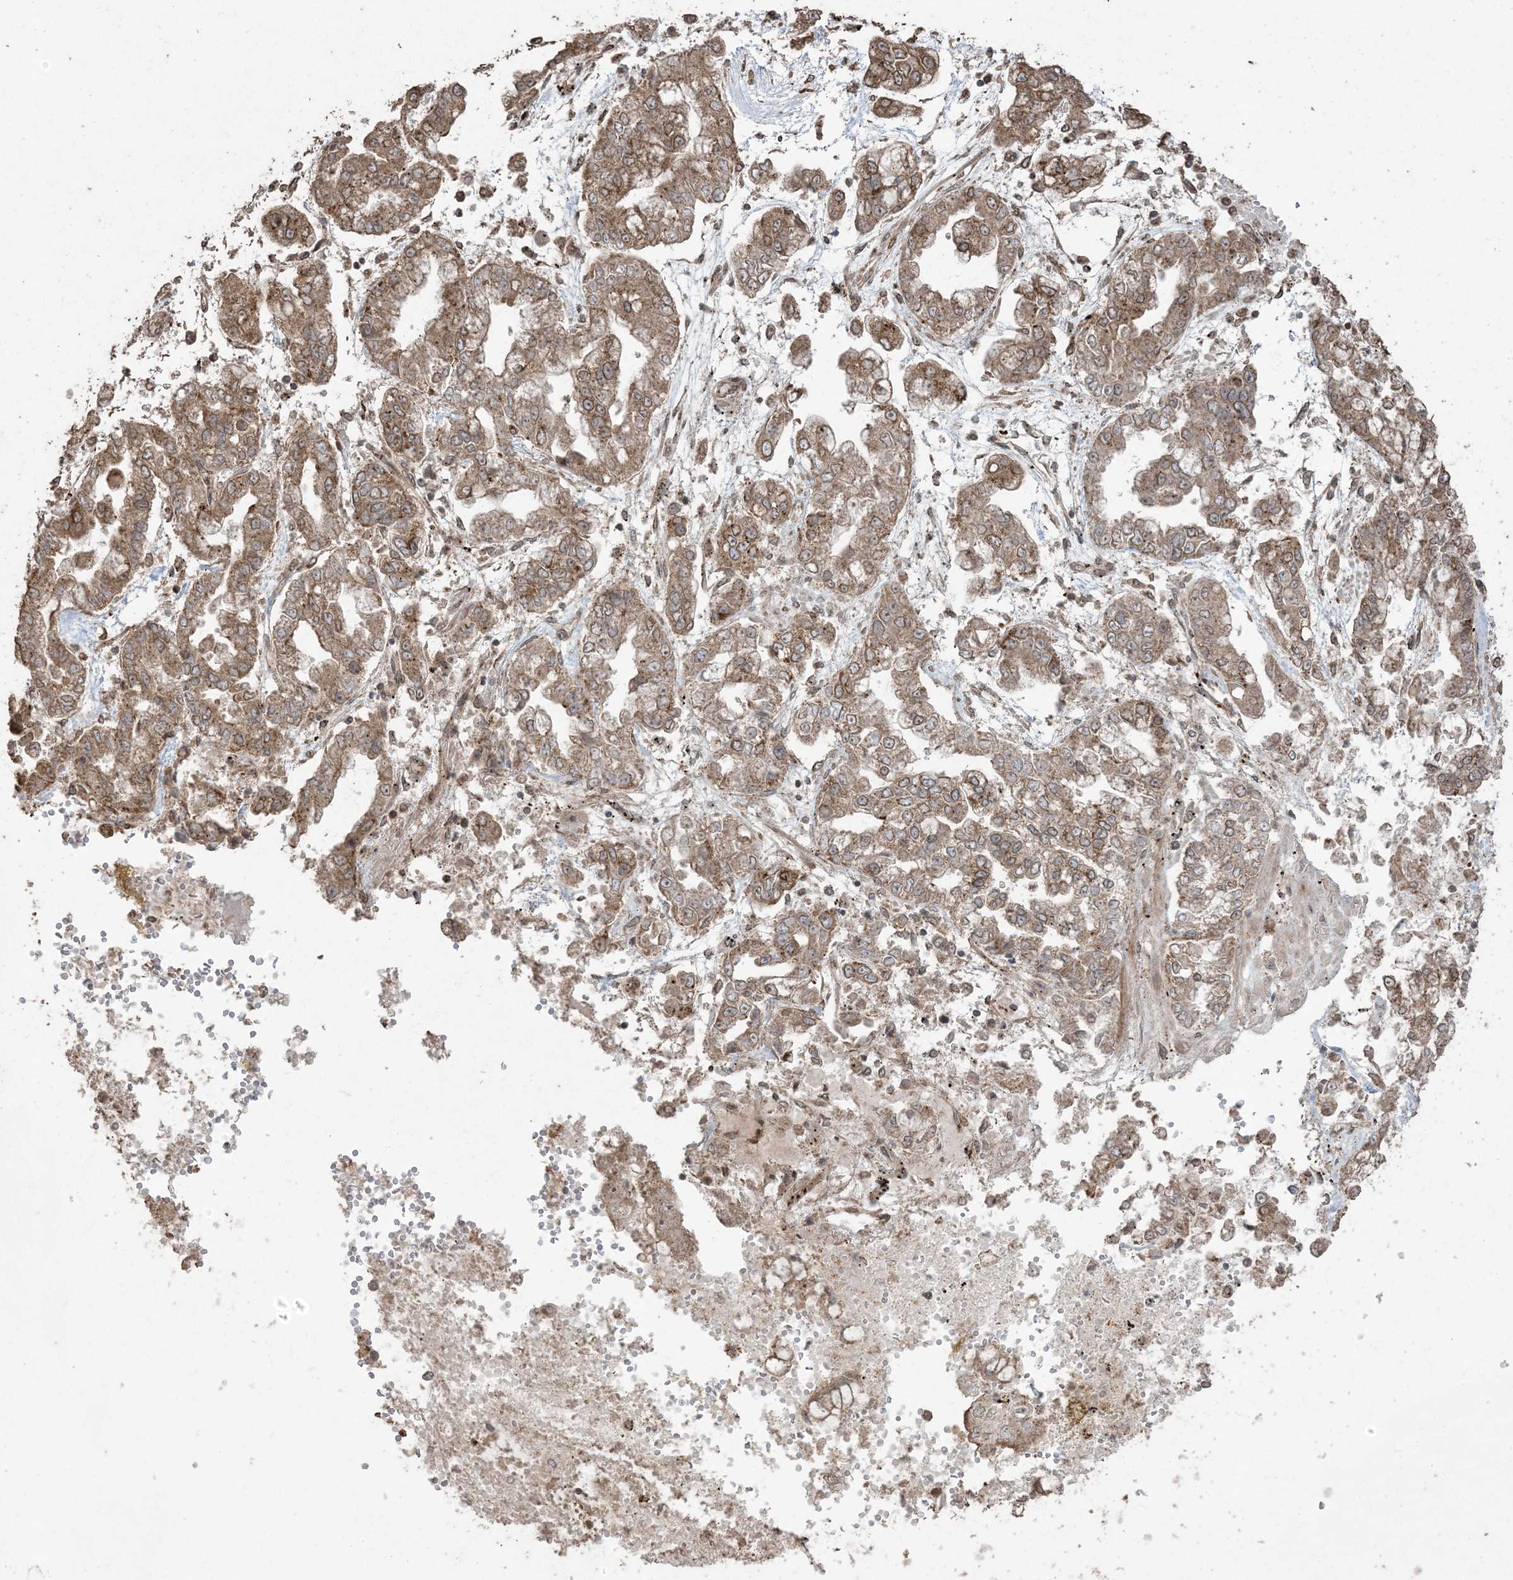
{"staining": {"intensity": "moderate", "quantity": ">75%", "location": "cytoplasmic/membranous,nuclear"}, "tissue": "stomach cancer", "cell_type": "Tumor cells", "image_type": "cancer", "snomed": [{"axis": "morphology", "description": "Normal tissue, NOS"}, {"axis": "morphology", "description": "Adenocarcinoma, NOS"}, {"axis": "topography", "description": "Stomach, upper"}, {"axis": "topography", "description": "Stomach"}], "caption": "A histopathology image of adenocarcinoma (stomach) stained for a protein displays moderate cytoplasmic/membranous and nuclear brown staining in tumor cells.", "gene": "DDX19B", "patient": {"sex": "male", "age": 76}}